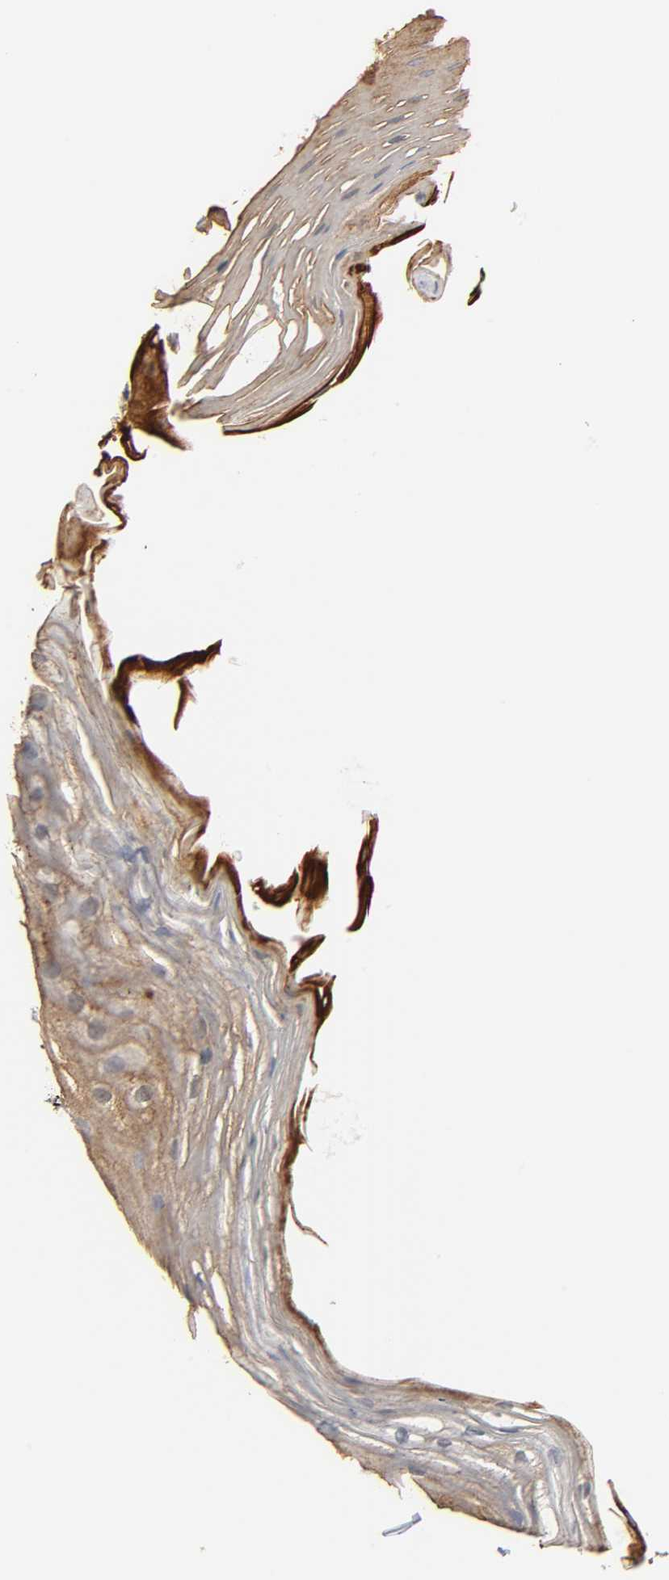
{"staining": {"intensity": "moderate", "quantity": ">75%", "location": "cytoplasmic/membranous"}, "tissue": "oral mucosa", "cell_type": "Squamous epithelial cells", "image_type": "normal", "snomed": [{"axis": "morphology", "description": "Normal tissue, NOS"}, {"axis": "morphology", "description": "Squamous cell carcinoma, NOS"}, {"axis": "topography", "description": "Skeletal muscle"}, {"axis": "topography", "description": "Oral tissue"}, {"axis": "topography", "description": "Head-Neck"}], "caption": "This histopathology image shows immunohistochemistry staining of benign oral mucosa, with medium moderate cytoplasmic/membranous staining in approximately >75% of squamous epithelial cells.", "gene": "REEP5", "patient": {"sex": "male", "age": 71}}